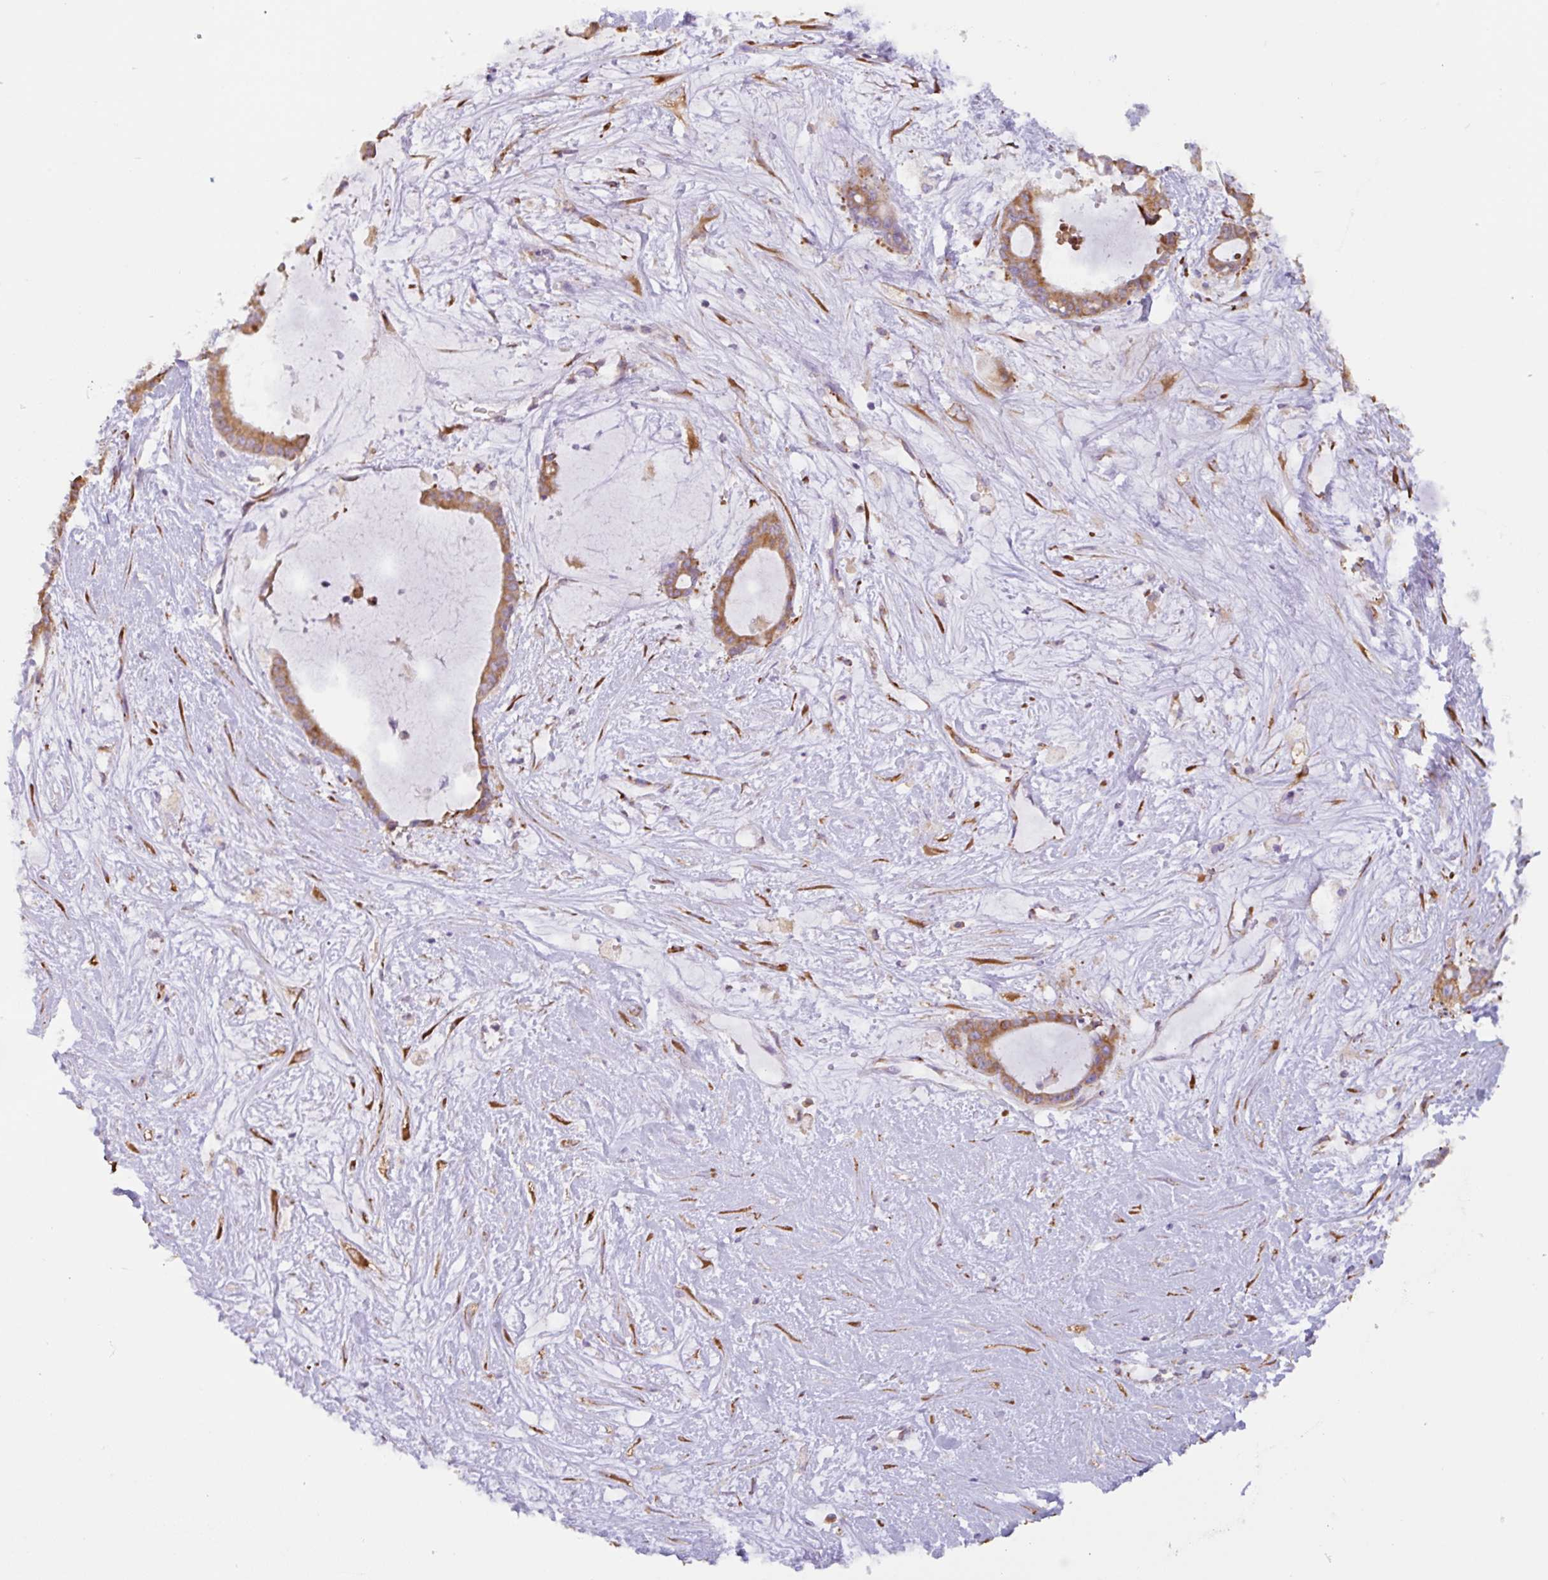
{"staining": {"intensity": "moderate", "quantity": ">75%", "location": "cytoplasmic/membranous"}, "tissue": "liver cancer", "cell_type": "Tumor cells", "image_type": "cancer", "snomed": [{"axis": "morphology", "description": "Normal tissue, NOS"}, {"axis": "morphology", "description": "Cholangiocarcinoma"}, {"axis": "topography", "description": "Liver"}, {"axis": "topography", "description": "Peripheral nerve tissue"}], "caption": "Immunohistochemical staining of human cholangiocarcinoma (liver) exhibits medium levels of moderate cytoplasmic/membranous protein staining in about >75% of tumor cells.", "gene": "DOK4", "patient": {"sex": "female", "age": 73}}